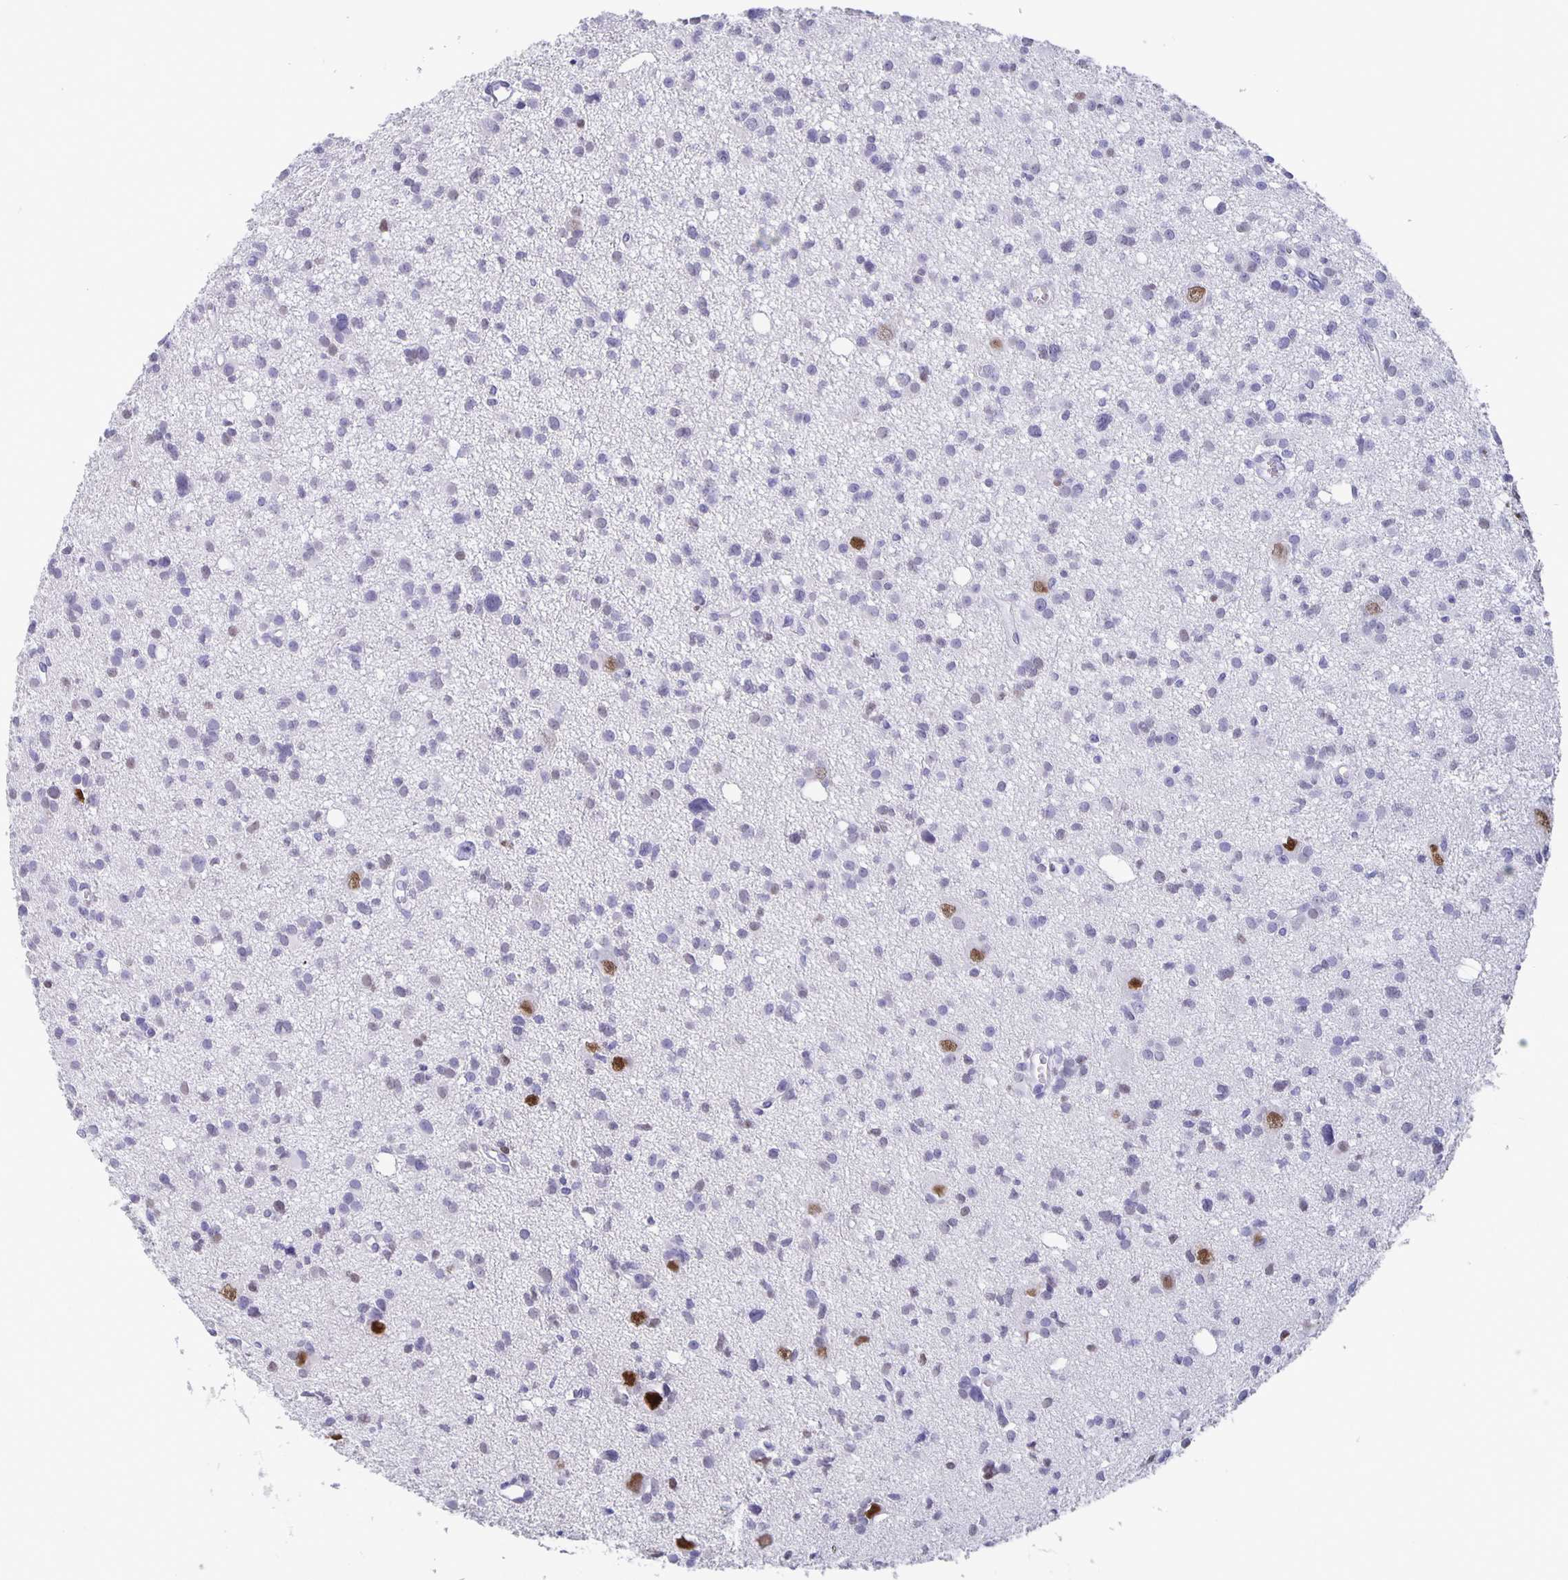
{"staining": {"intensity": "negative", "quantity": "none", "location": "none"}, "tissue": "glioma", "cell_type": "Tumor cells", "image_type": "cancer", "snomed": [{"axis": "morphology", "description": "Glioma, malignant, High grade"}, {"axis": "topography", "description": "Brain"}], "caption": "Immunohistochemistry of human glioma shows no expression in tumor cells.", "gene": "SATB2", "patient": {"sex": "male", "age": 23}}